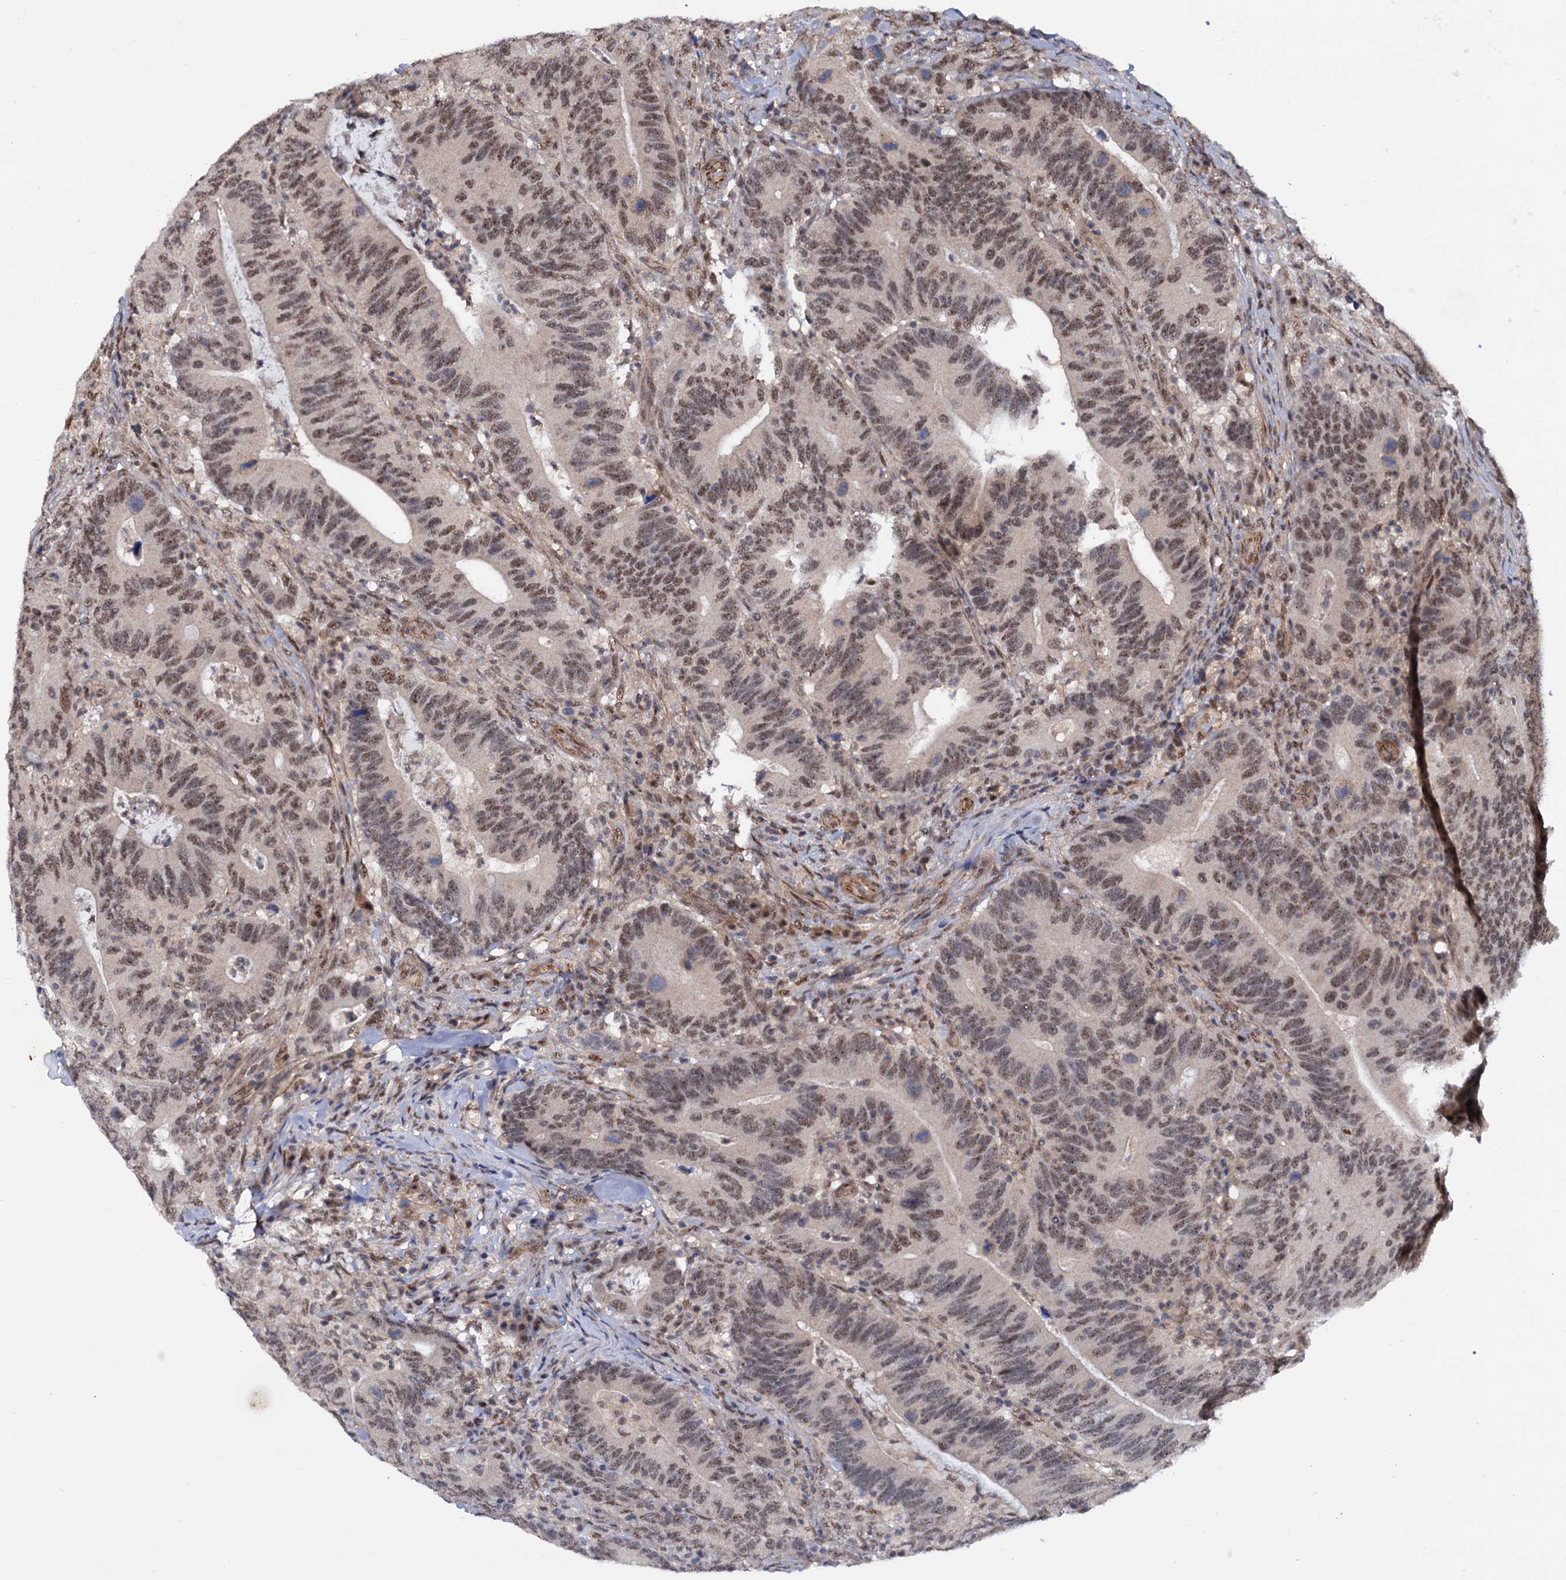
{"staining": {"intensity": "moderate", "quantity": "<25%", "location": "nuclear"}, "tissue": "colorectal cancer", "cell_type": "Tumor cells", "image_type": "cancer", "snomed": [{"axis": "morphology", "description": "Adenocarcinoma, NOS"}, {"axis": "topography", "description": "Colon"}], "caption": "This is a photomicrograph of immunohistochemistry staining of colorectal cancer, which shows moderate positivity in the nuclear of tumor cells.", "gene": "TBC1D12", "patient": {"sex": "female", "age": 66}}